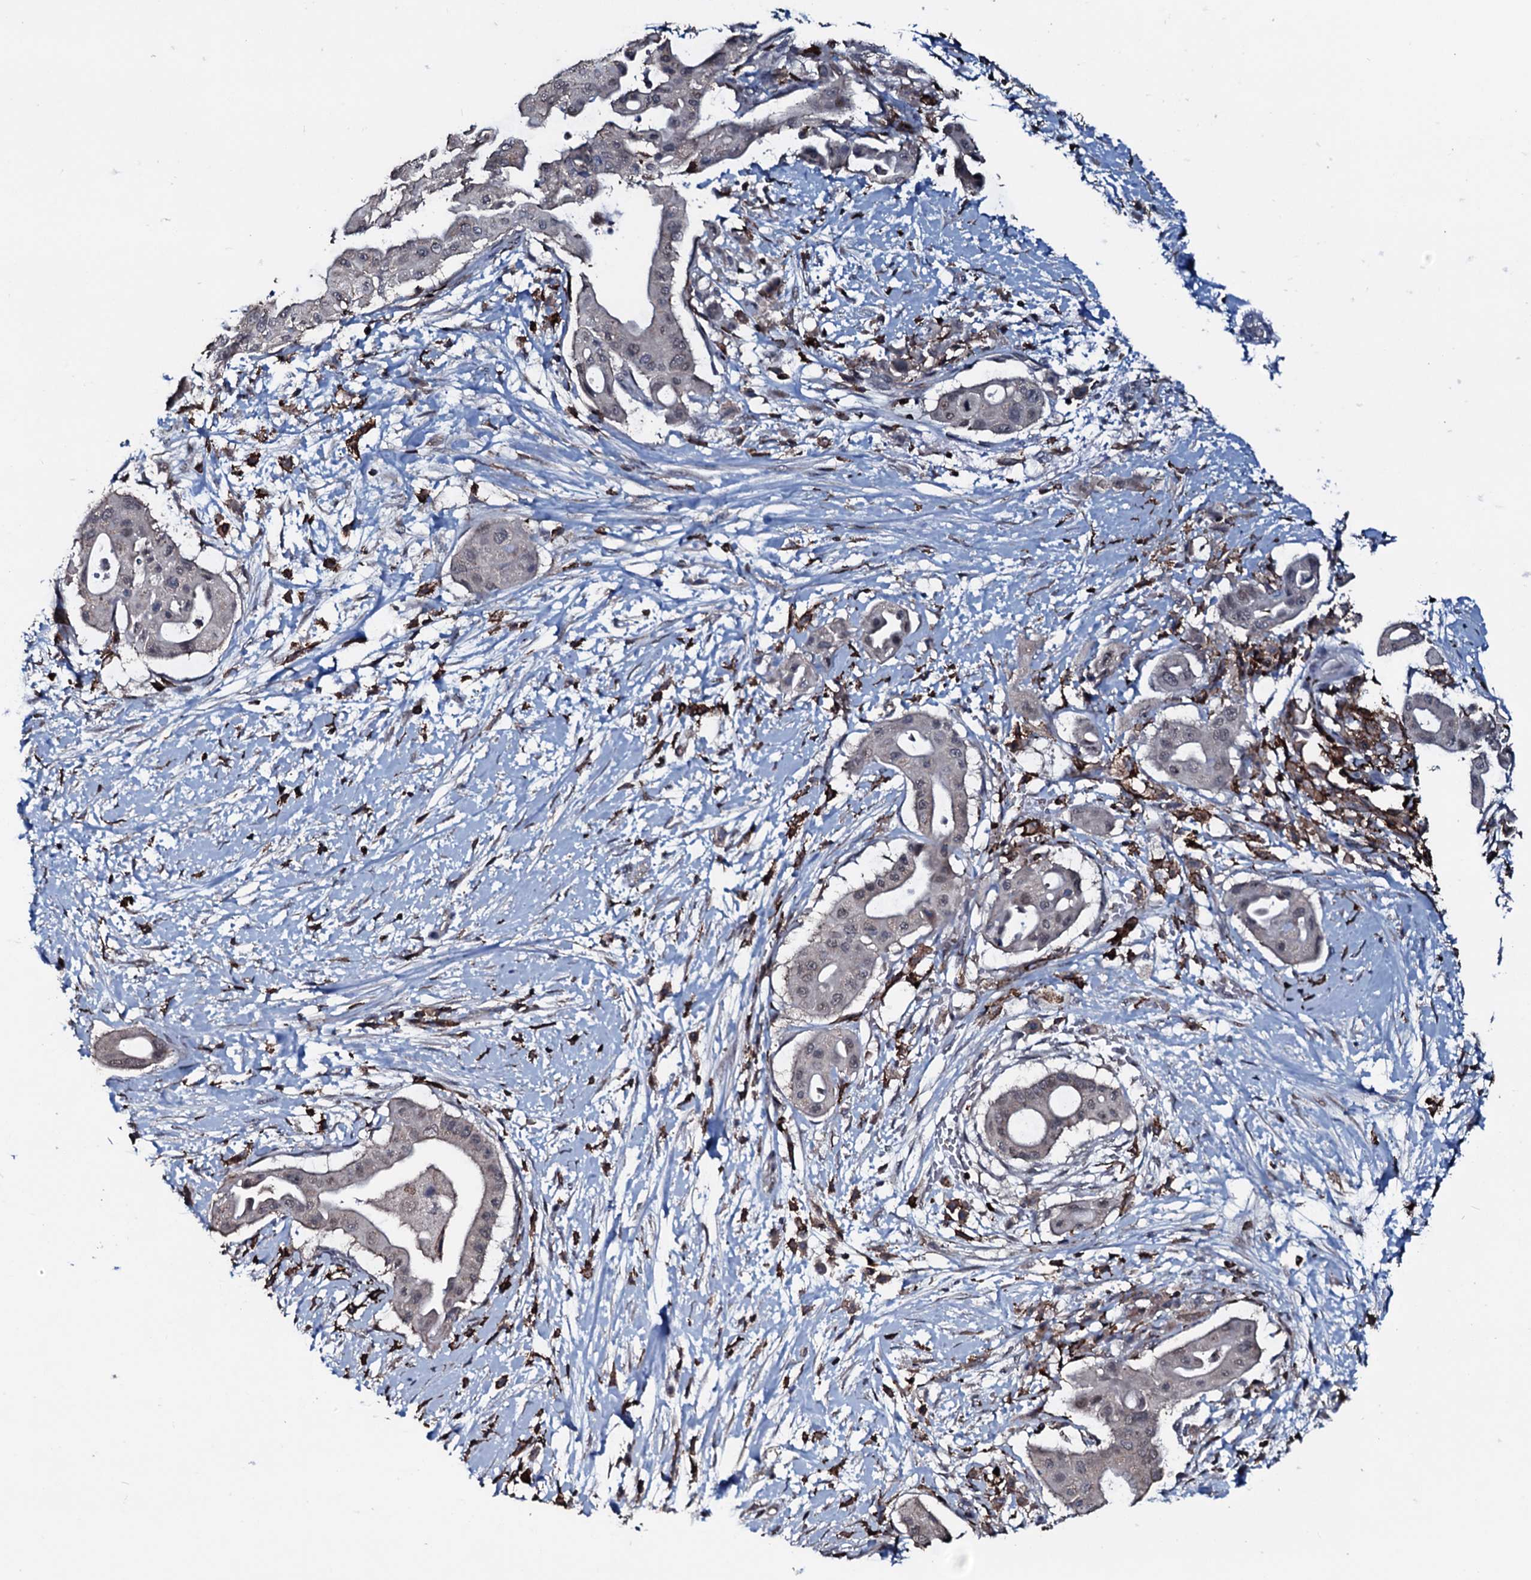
{"staining": {"intensity": "negative", "quantity": "none", "location": "none"}, "tissue": "pancreatic cancer", "cell_type": "Tumor cells", "image_type": "cancer", "snomed": [{"axis": "morphology", "description": "Adenocarcinoma, NOS"}, {"axis": "topography", "description": "Pancreas"}], "caption": "This is an immunohistochemistry (IHC) micrograph of pancreatic cancer. There is no positivity in tumor cells.", "gene": "OGFOD2", "patient": {"sex": "male", "age": 68}}